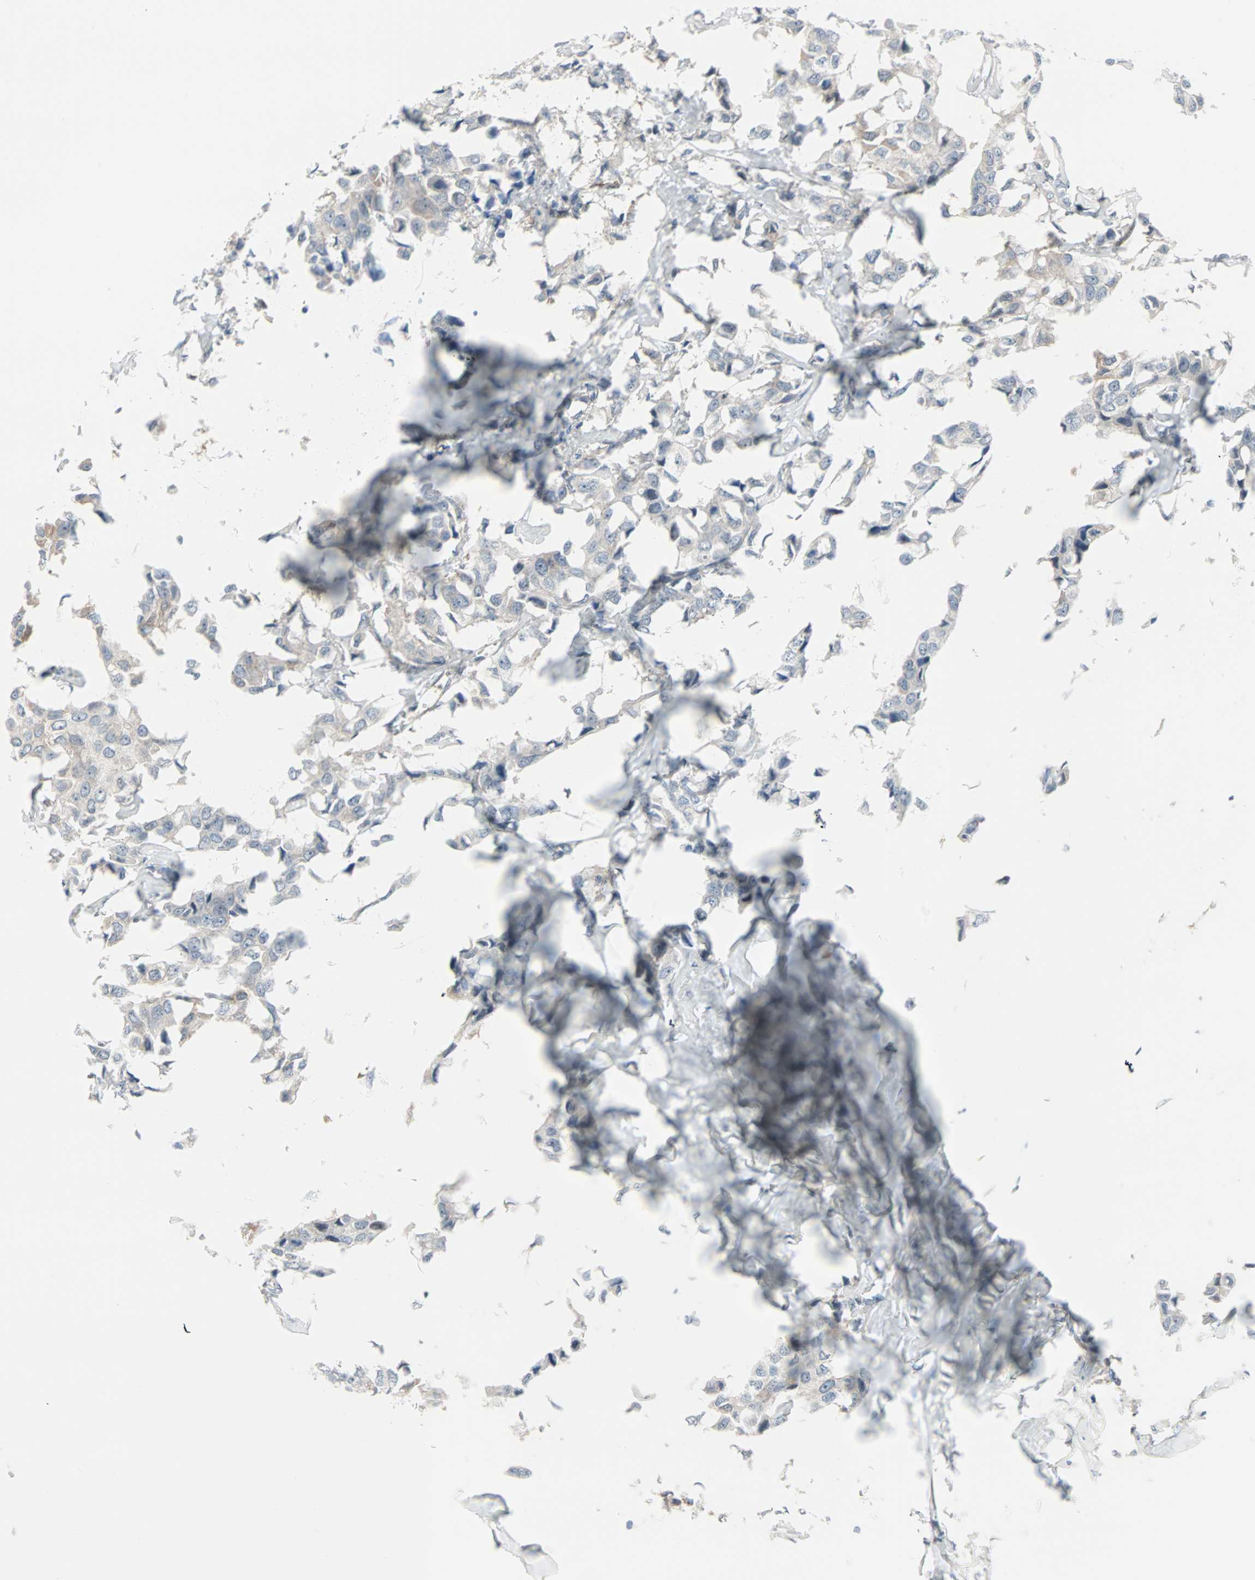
{"staining": {"intensity": "weak", "quantity": "<25%", "location": "cytoplasmic/membranous"}, "tissue": "breast cancer", "cell_type": "Tumor cells", "image_type": "cancer", "snomed": [{"axis": "morphology", "description": "Duct carcinoma"}, {"axis": "topography", "description": "Breast"}], "caption": "DAB (3,3'-diaminobenzidine) immunohistochemical staining of breast cancer reveals no significant positivity in tumor cells.", "gene": "CASP3", "patient": {"sex": "female", "age": 80}}